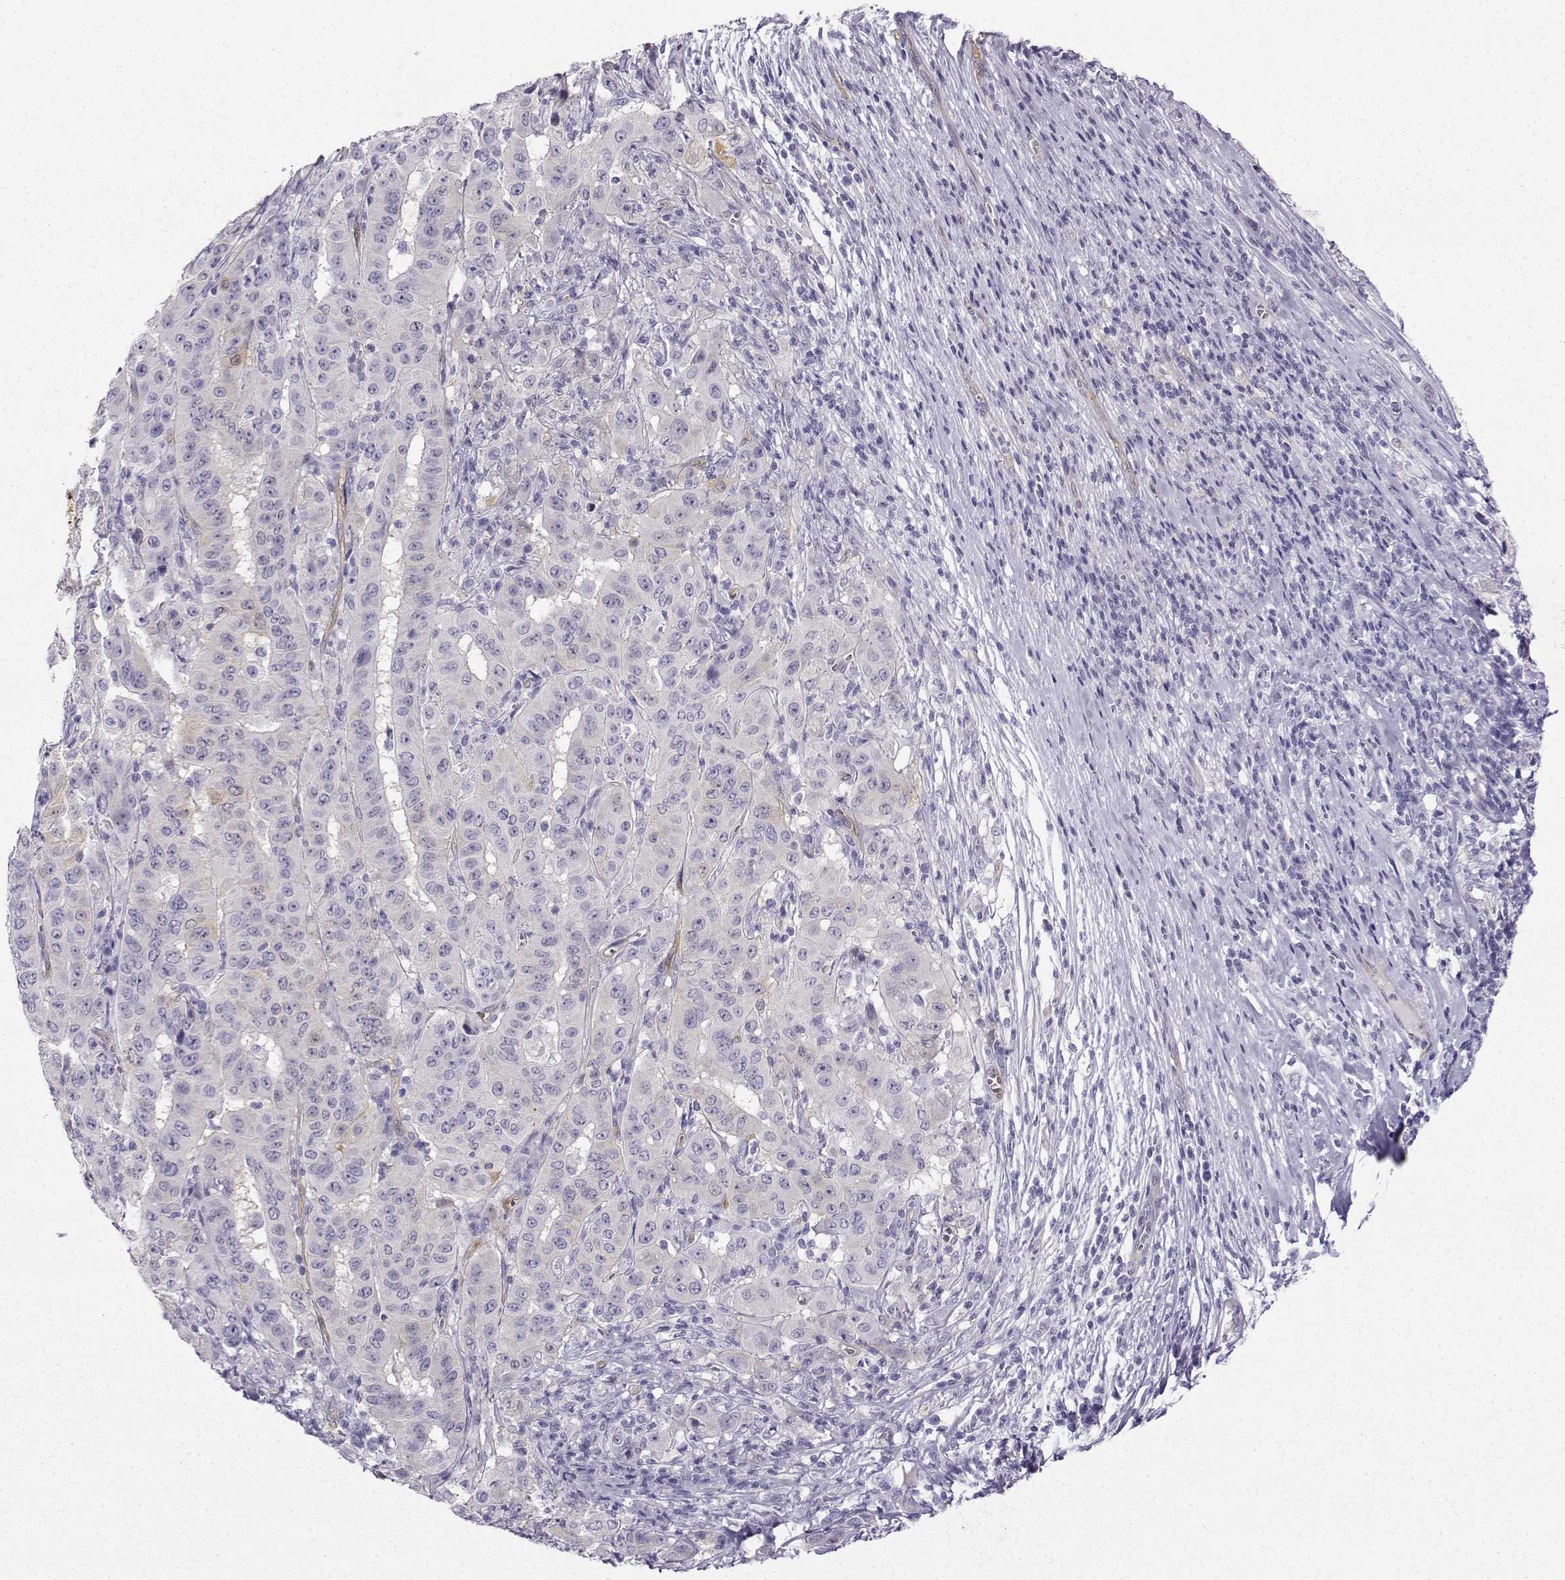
{"staining": {"intensity": "negative", "quantity": "none", "location": "none"}, "tissue": "pancreatic cancer", "cell_type": "Tumor cells", "image_type": "cancer", "snomed": [{"axis": "morphology", "description": "Adenocarcinoma, NOS"}, {"axis": "topography", "description": "Pancreas"}], "caption": "Immunohistochemical staining of human adenocarcinoma (pancreatic) exhibits no significant positivity in tumor cells.", "gene": "NQO1", "patient": {"sex": "male", "age": 63}}